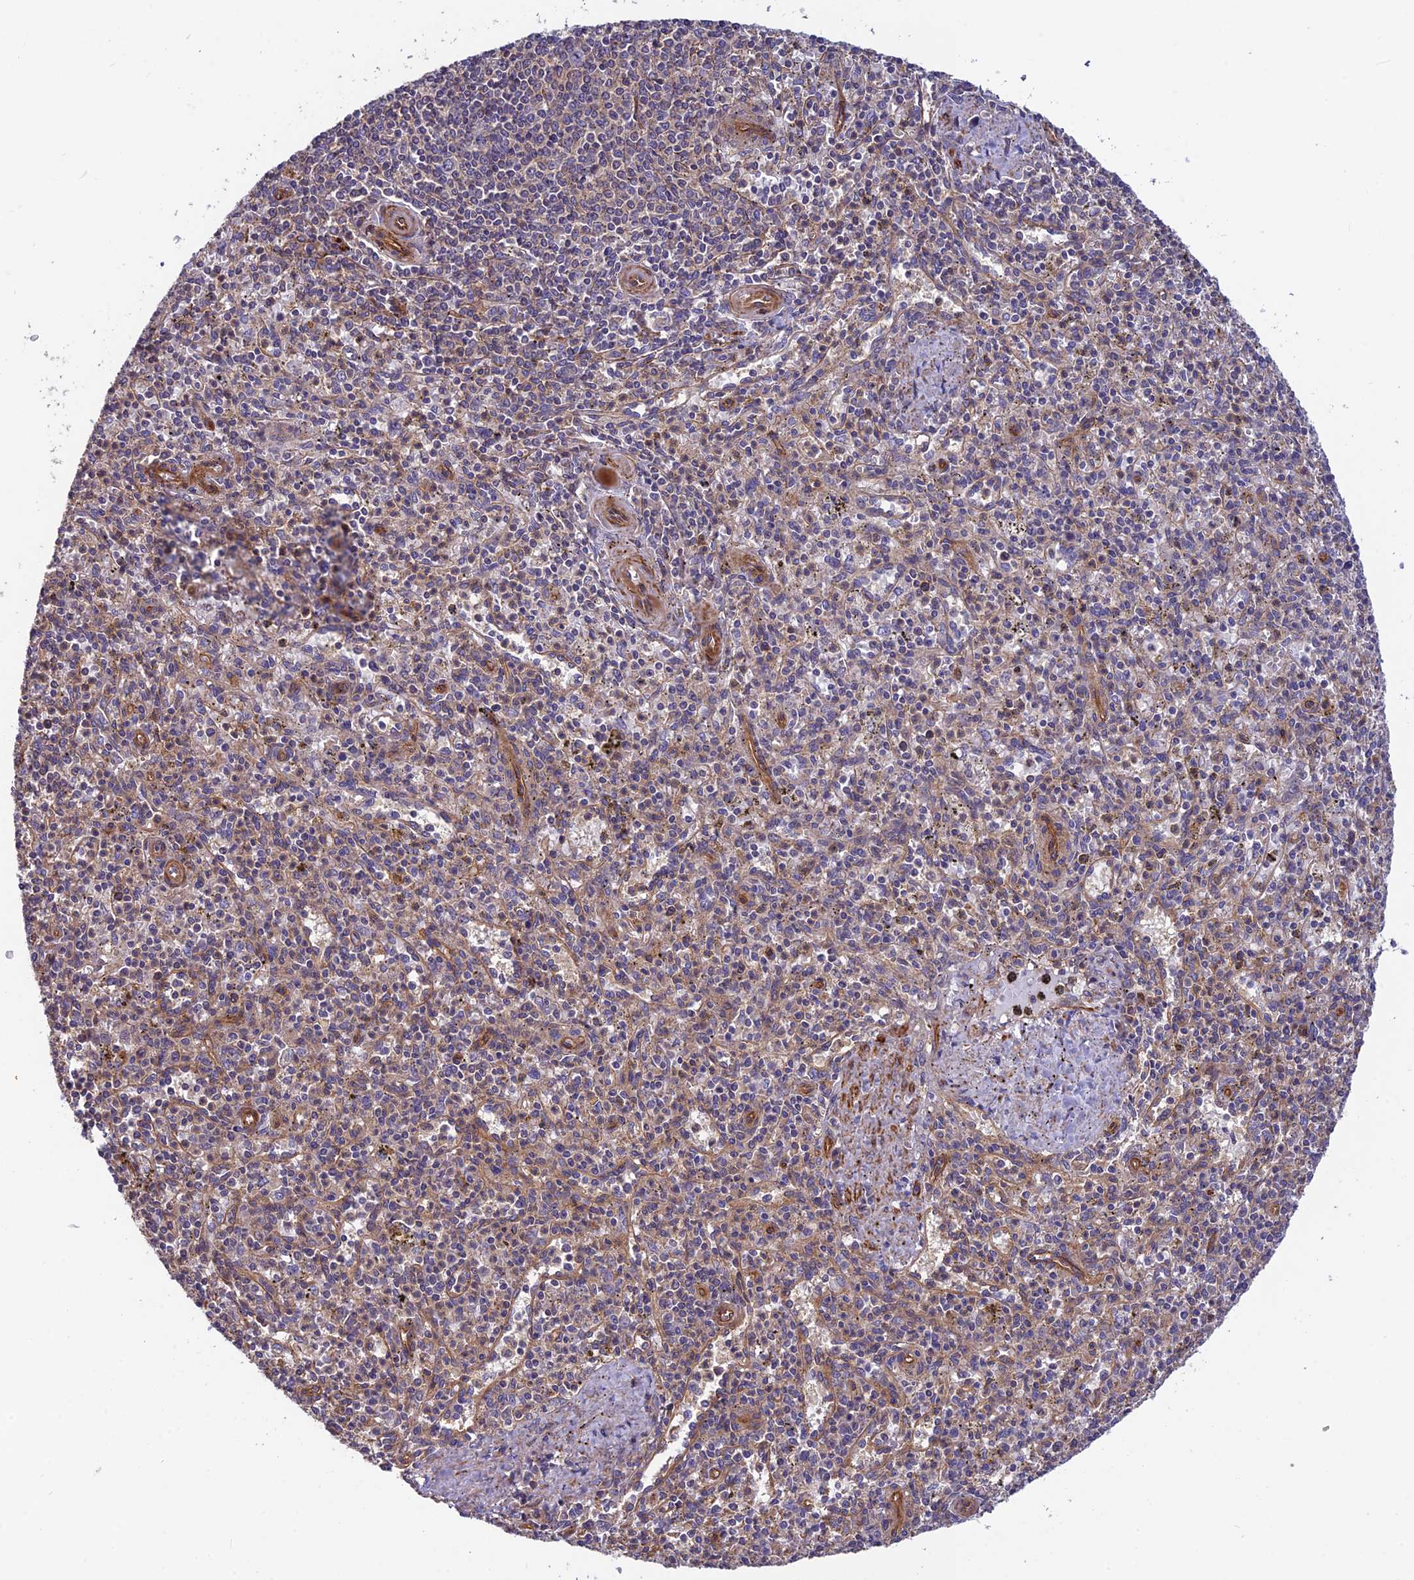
{"staining": {"intensity": "weak", "quantity": "<25%", "location": "cytoplasmic/membranous"}, "tissue": "spleen", "cell_type": "Cells in red pulp", "image_type": "normal", "snomed": [{"axis": "morphology", "description": "Normal tissue, NOS"}, {"axis": "topography", "description": "Spleen"}], "caption": "Human spleen stained for a protein using immunohistochemistry demonstrates no expression in cells in red pulp.", "gene": "ADAMTS15", "patient": {"sex": "male", "age": 72}}